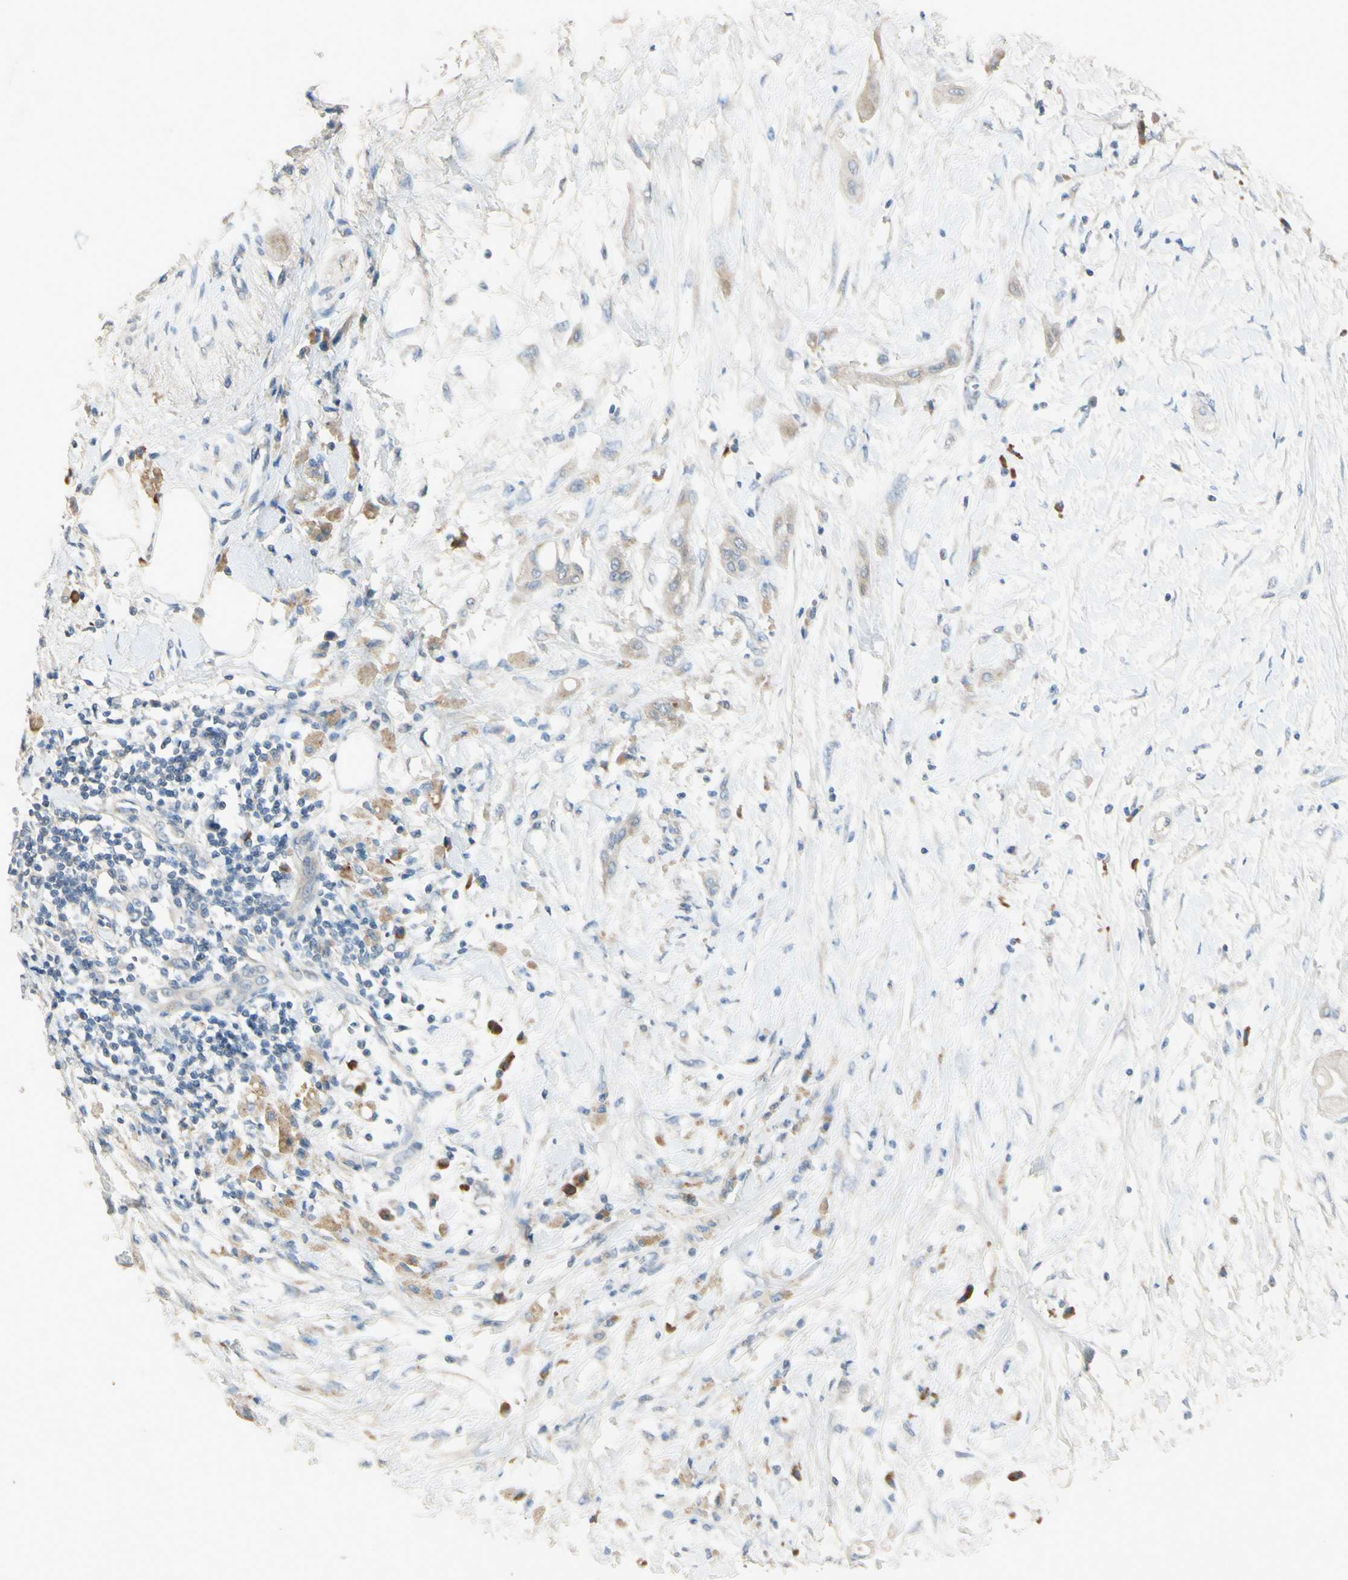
{"staining": {"intensity": "negative", "quantity": "none", "location": "none"}, "tissue": "pancreatic cancer", "cell_type": "Tumor cells", "image_type": "cancer", "snomed": [{"axis": "morphology", "description": "Adenocarcinoma, NOS"}, {"axis": "morphology", "description": "Adenocarcinoma, metastatic, NOS"}, {"axis": "topography", "description": "Lymph node"}, {"axis": "topography", "description": "Pancreas"}, {"axis": "topography", "description": "Duodenum"}], "caption": "This is an immunohistochemistry (IHC) image of human pancreatic cancer. There is no positivity in tumor cells.", "gene": "AATK", "patient": {"sex": "female", "age": 64}}